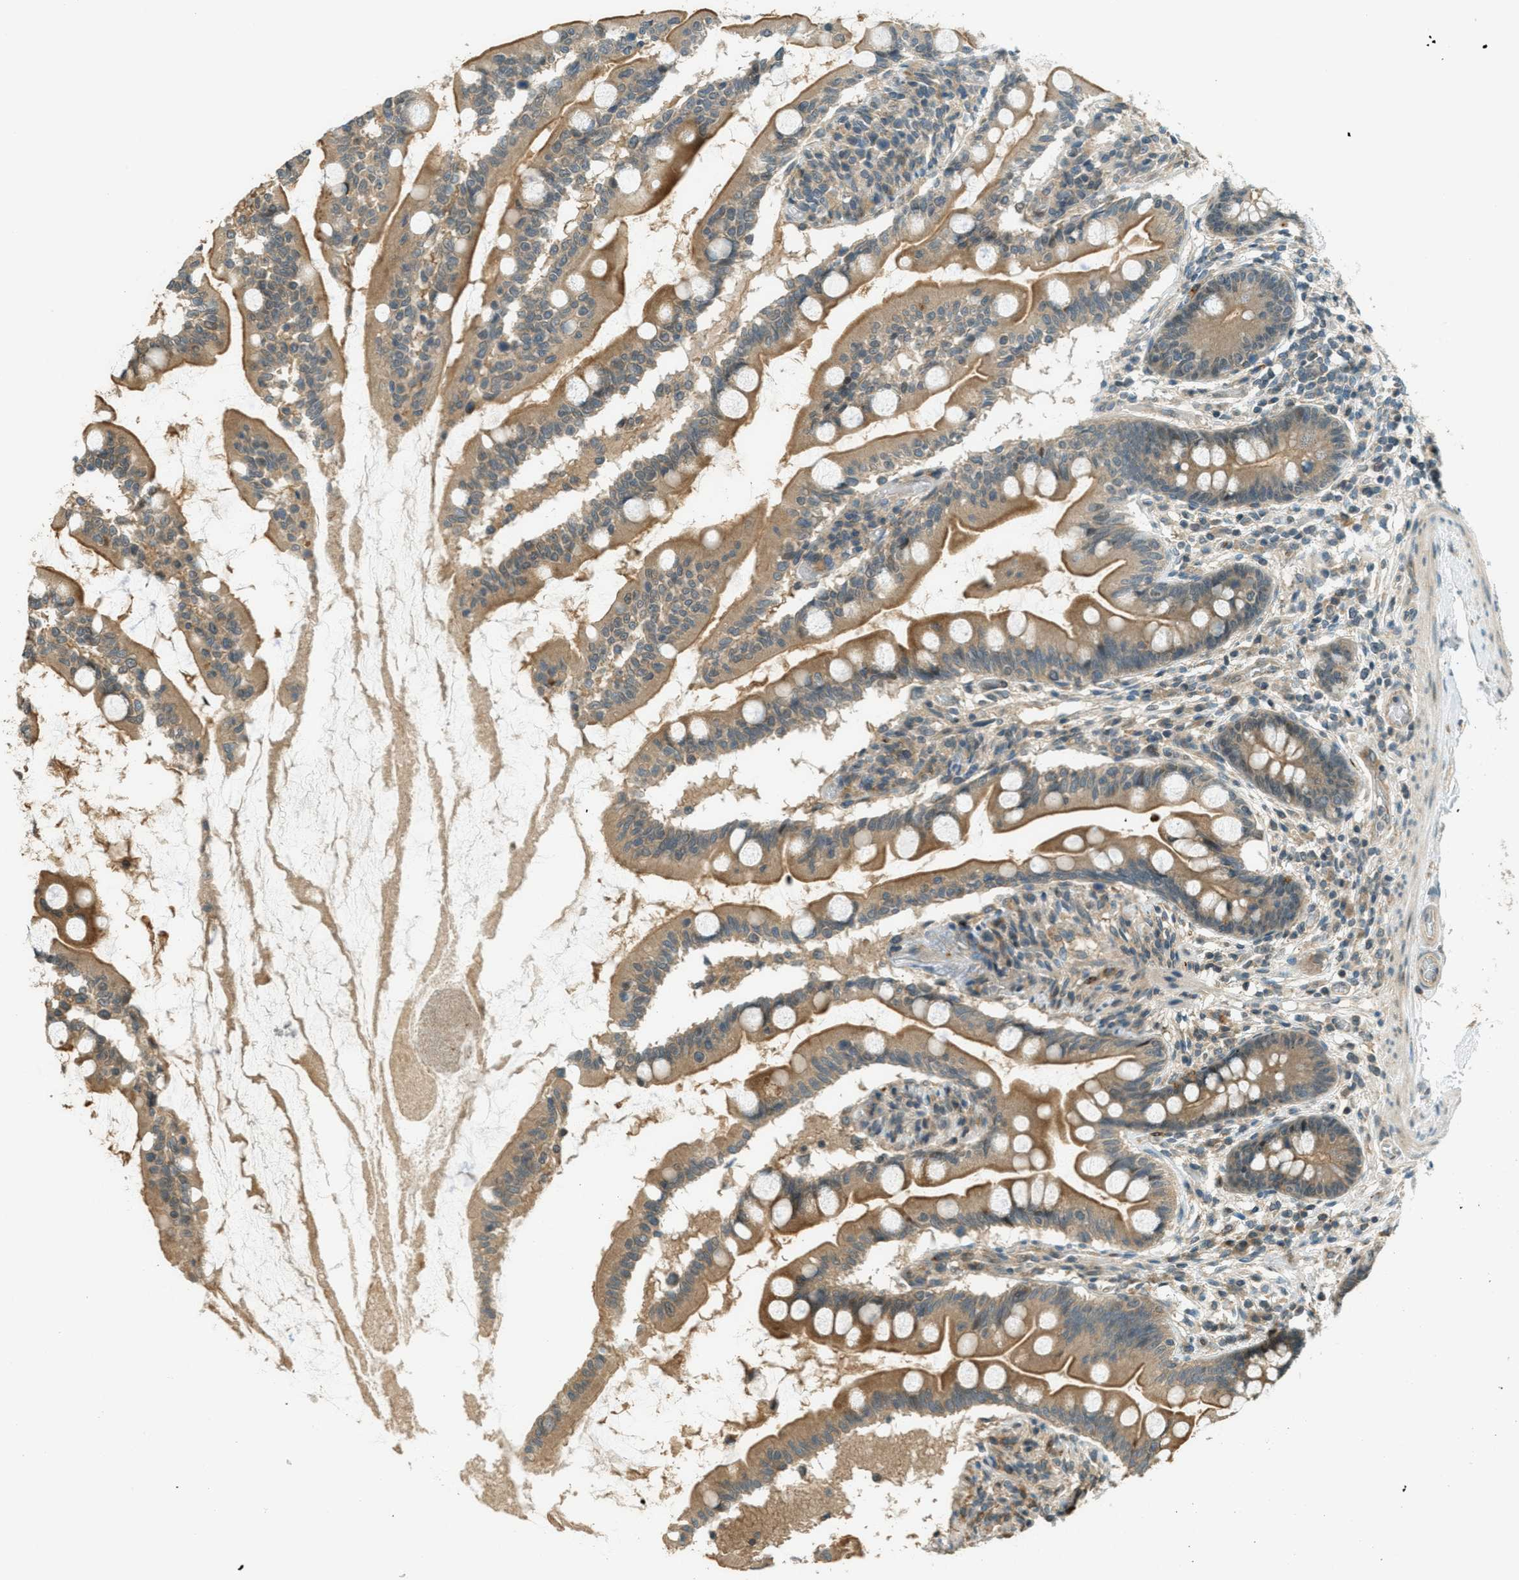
{"staining": {"intensity": "strong", "quantity": ">75%", "location": "cytoplasmic/membranous"}, "tissue": "small intestine", "cell_type": "Glandular cells", "image_type": "normal", "snomed": [{"axis": "morphology", "description": "Normal tissue, NOS"}, {"axis": "topography", "description": "Small intestine"}], "caption": "A high amount of strong cytoplasmic/membranous positivity is appreciated in about >75% of glandular cells in benign small intestine.", "gene": "PTPN23", "patient": {"sex": "female", "age": 56}}